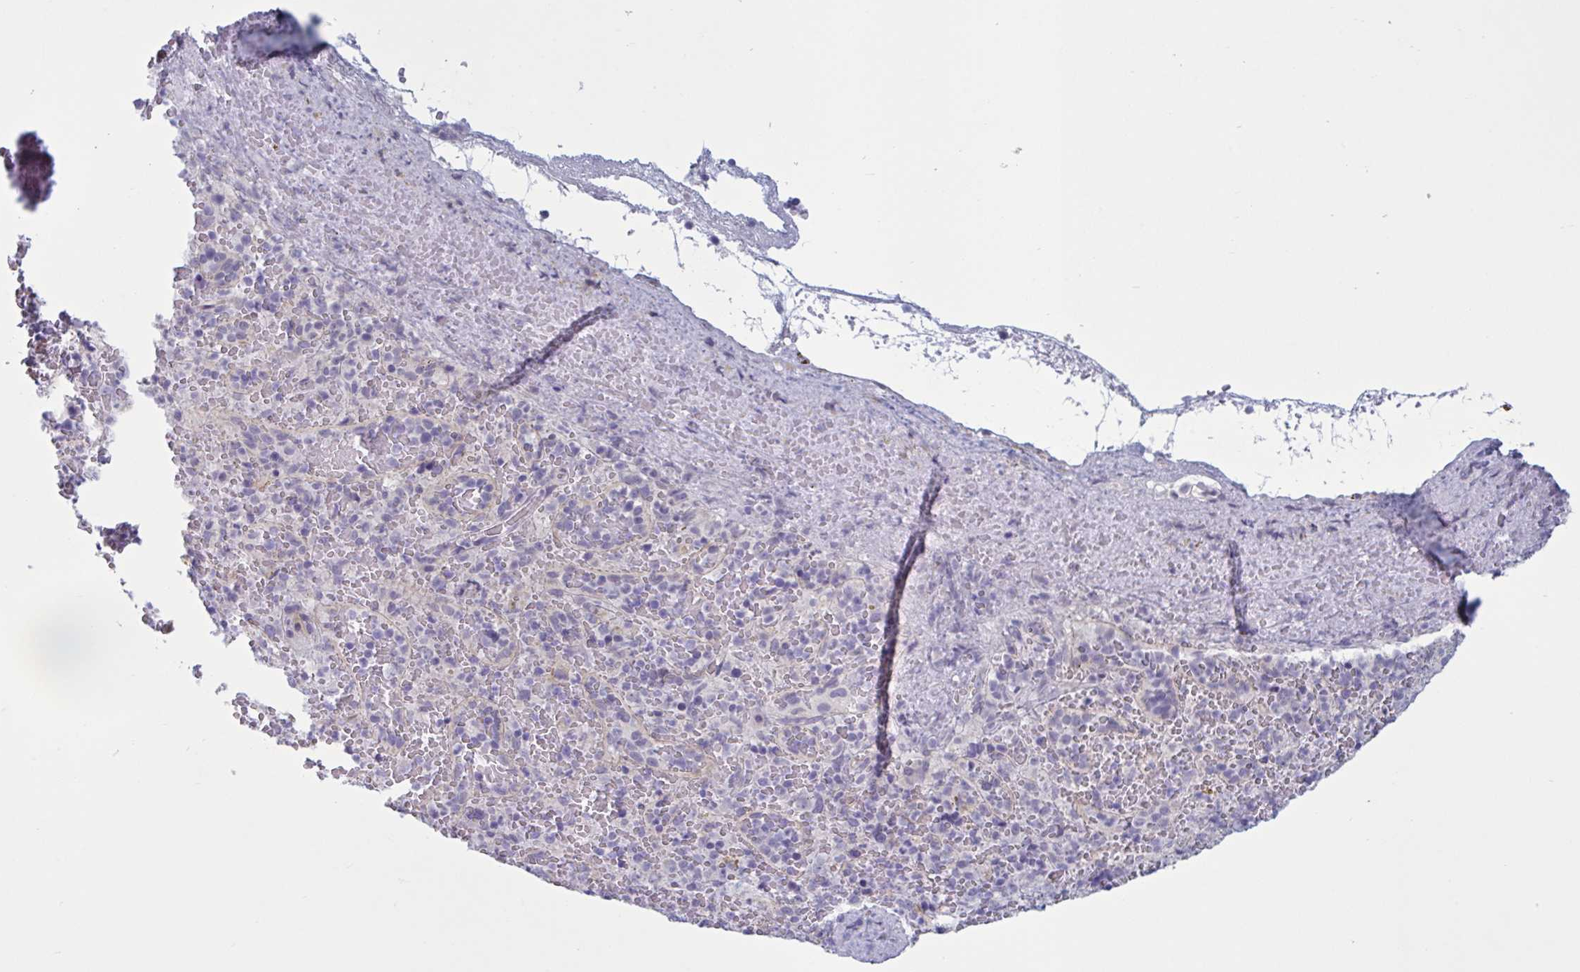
{"staining": {"intensity": "negative", "quantity": "none", "location": "none"}, "tissue": "spleen", "cell_type": "Cells in red pulp", "image_type": "normal", "snomed": [{"axis": "morphology", "description": "Normal tissue, NOS"}, {"axis": "topography", "description": "Spleen"}], "caption": "Human spleen stained for a protein using immunohistochemistry shows no expression in cells in red pulp.", "gene": "OR1L3", "patient": {"sex": "female", "age": 50}}